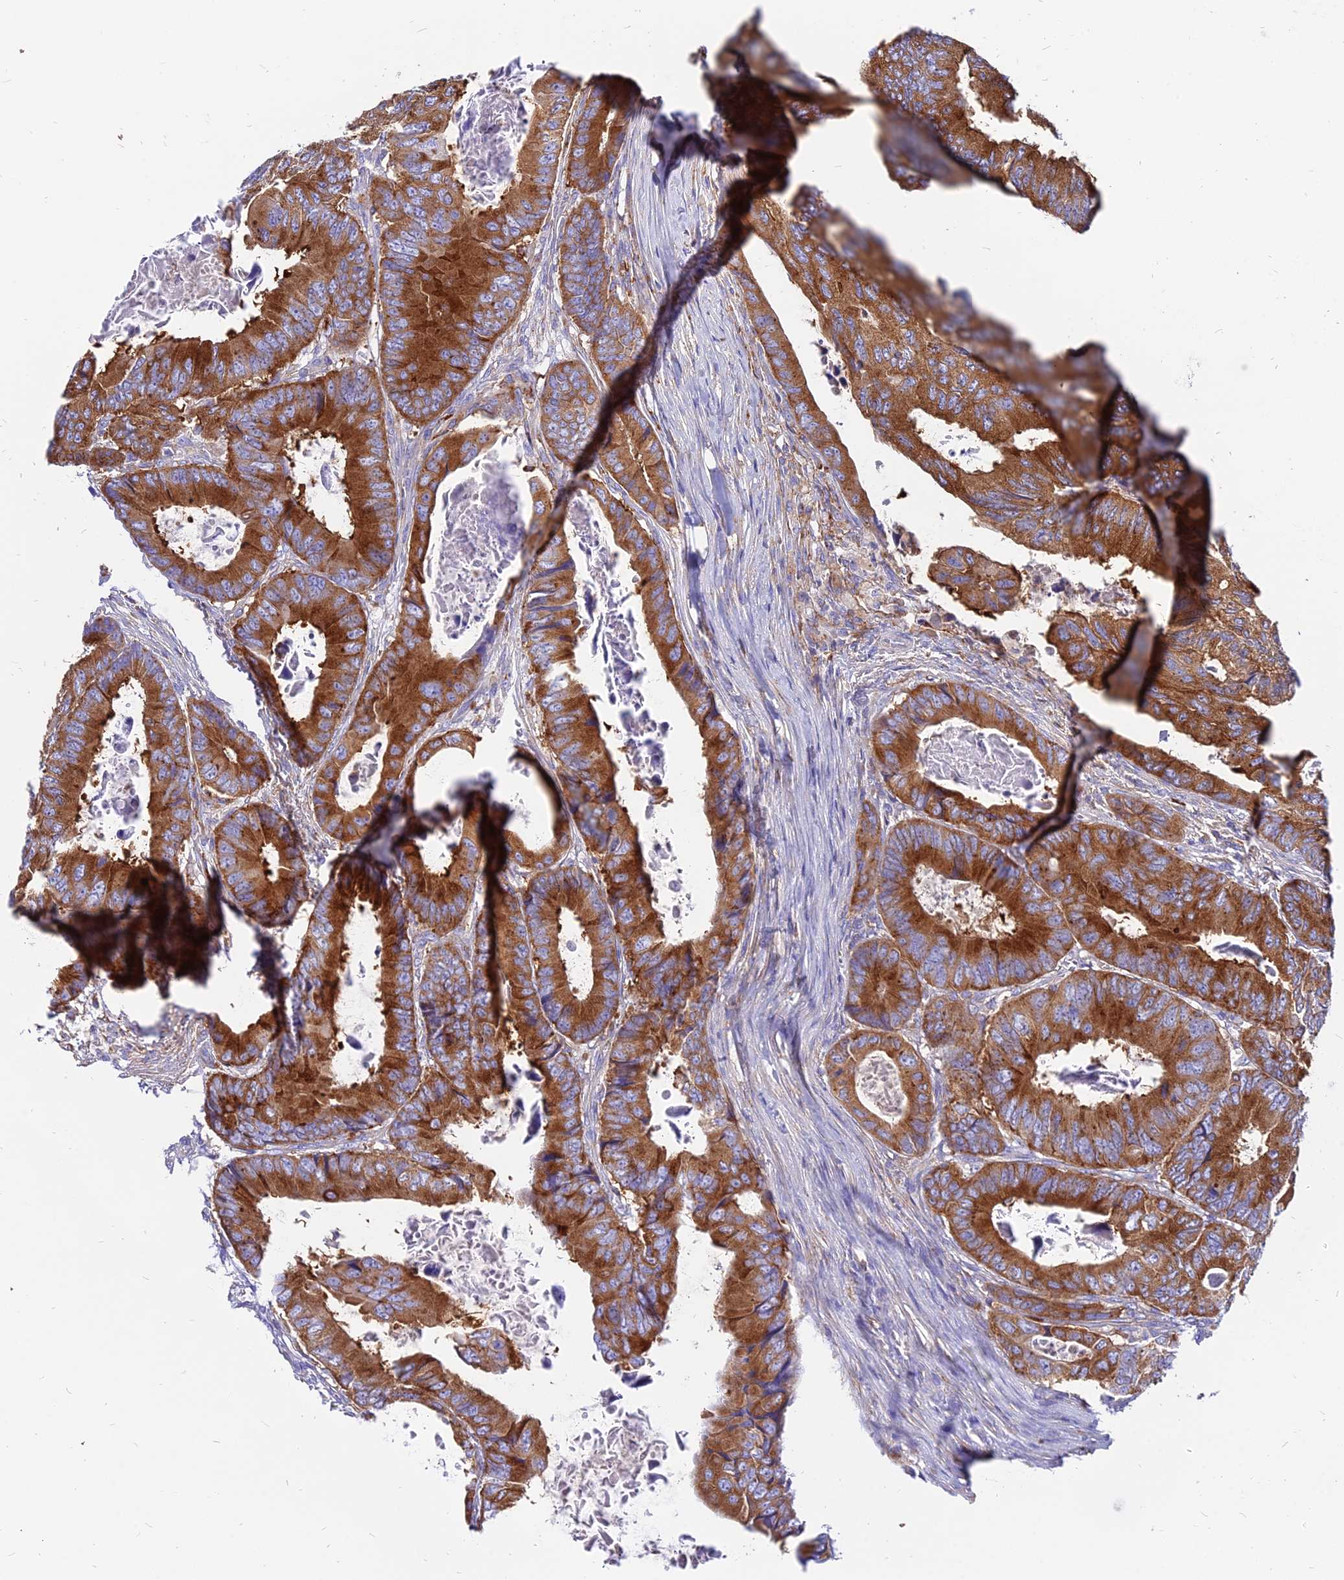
{"staining": {"intensity": "strong", "quantity": ">75%", "location": "cytoplasmic/membranous"}, "tissue": "colorectal cancer", "cell_type": "Tumor cells", "image_type": "cancer", "snomed": [{"axis": "morphology", "description": "Adenocarcinoma, NOS"}, {"axis": "topography", "description": "Colon"}], "caption": "High-magnification brightfield microscopy of colorectal cancer (adenocarcinoma) stained with DAB (3,3'-diaminobenzidine) (brown) and counterstained with hematoxylin (blue). tumor cells exhibit strong cytoplasmic/membranous positivity is appreciated in about>75% of cells.", "gene": "AGTRAP", "patient": {"sex": "male", "age": 85}}